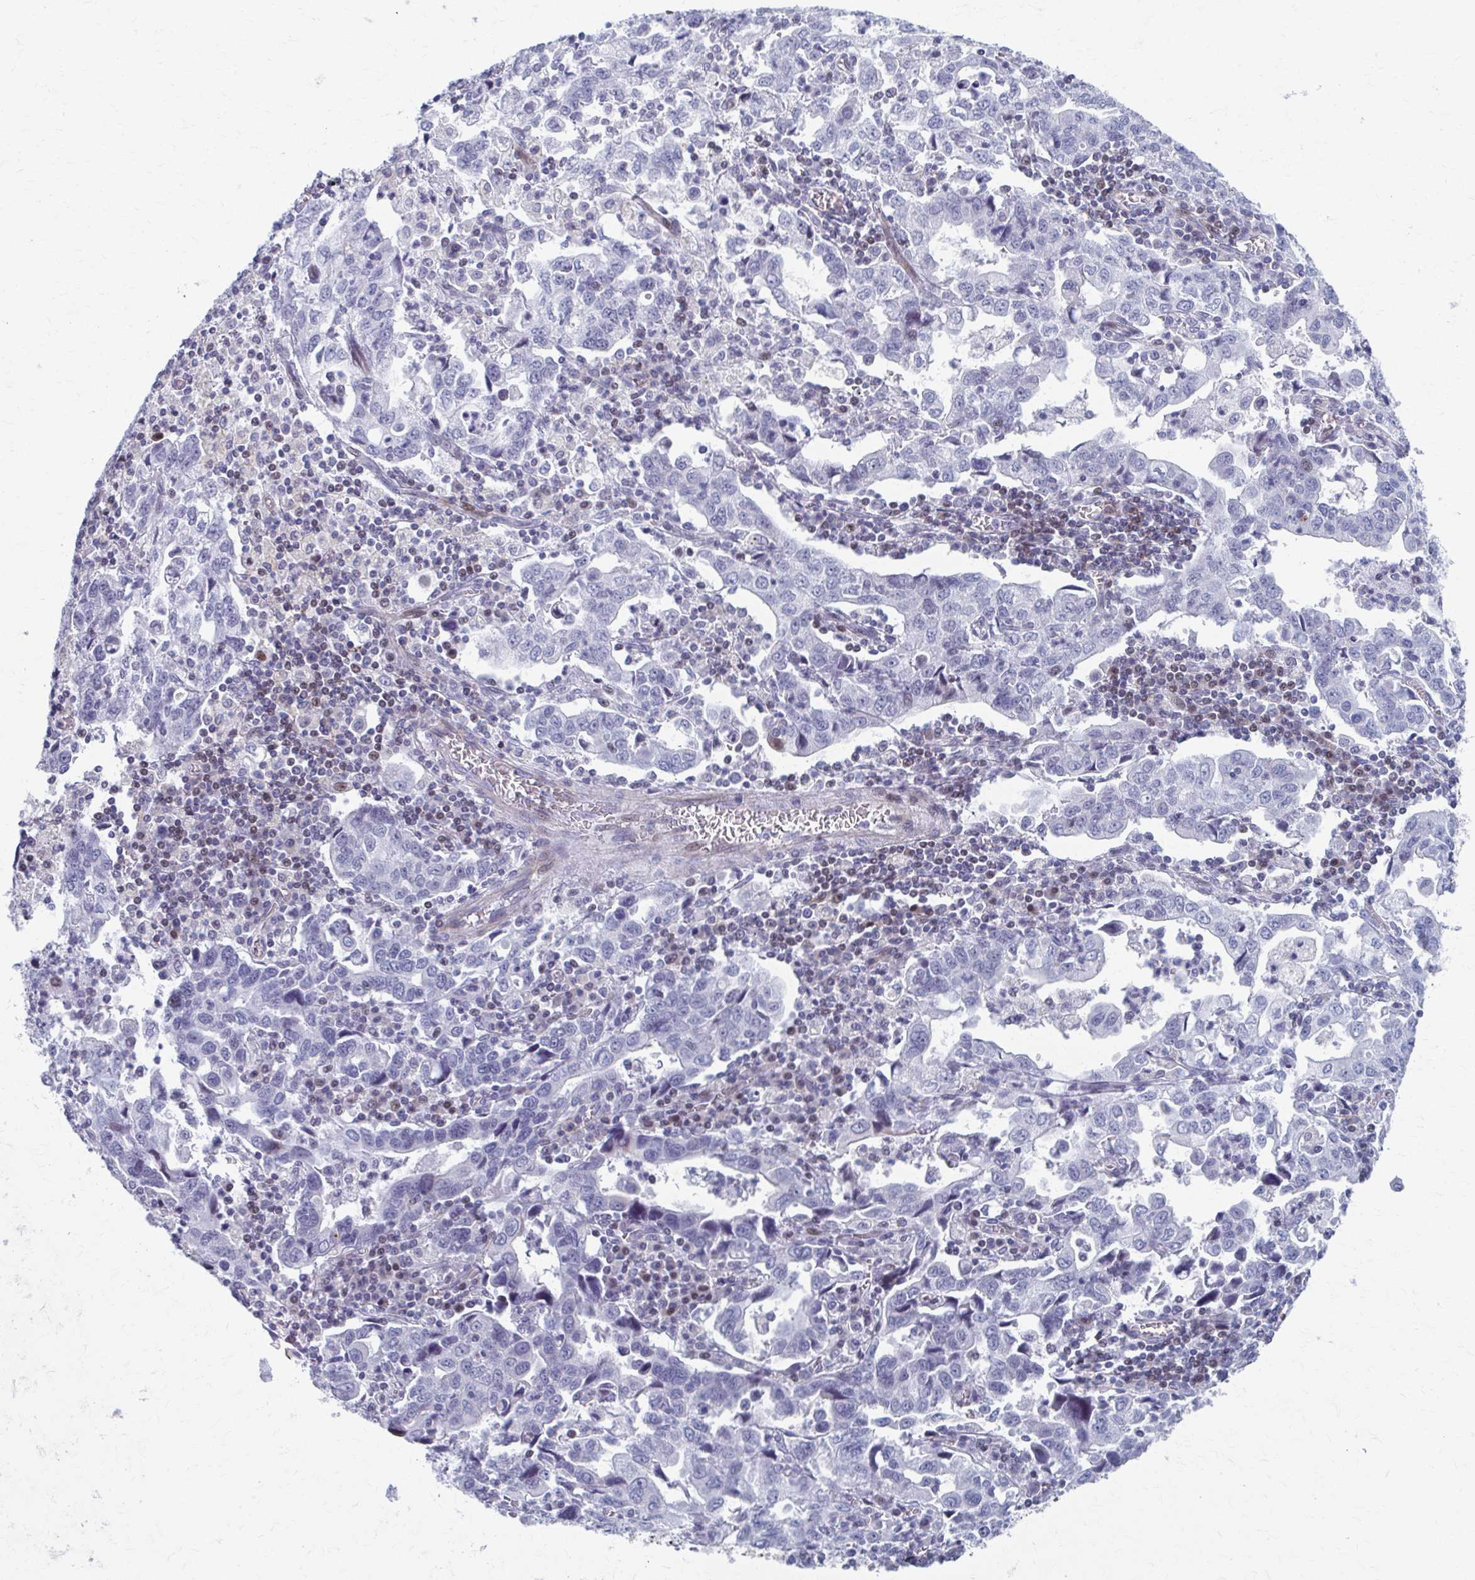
{"staining": {"intensity": "negative", "quantity": "none", "location": "none"}, "tissue": "stomach cancer", "cell_type": "Tumor cells", "image_type": "cancer", "snomed": [{"axis": "morphology", "description": "Adenocarcinoma, NOS"}, {"axis": "topography", "description": "Stomach, upper"}], "caption": "High magnification brightfield microscopy of stomach cancer (adenocarcinoma) stained with DAB (brown) and counterstained with hematoxylin (blue): tumor cells show no significant staining.", "gene": "ABHD16B", "patient": {"sex": "male", "age": 85}}